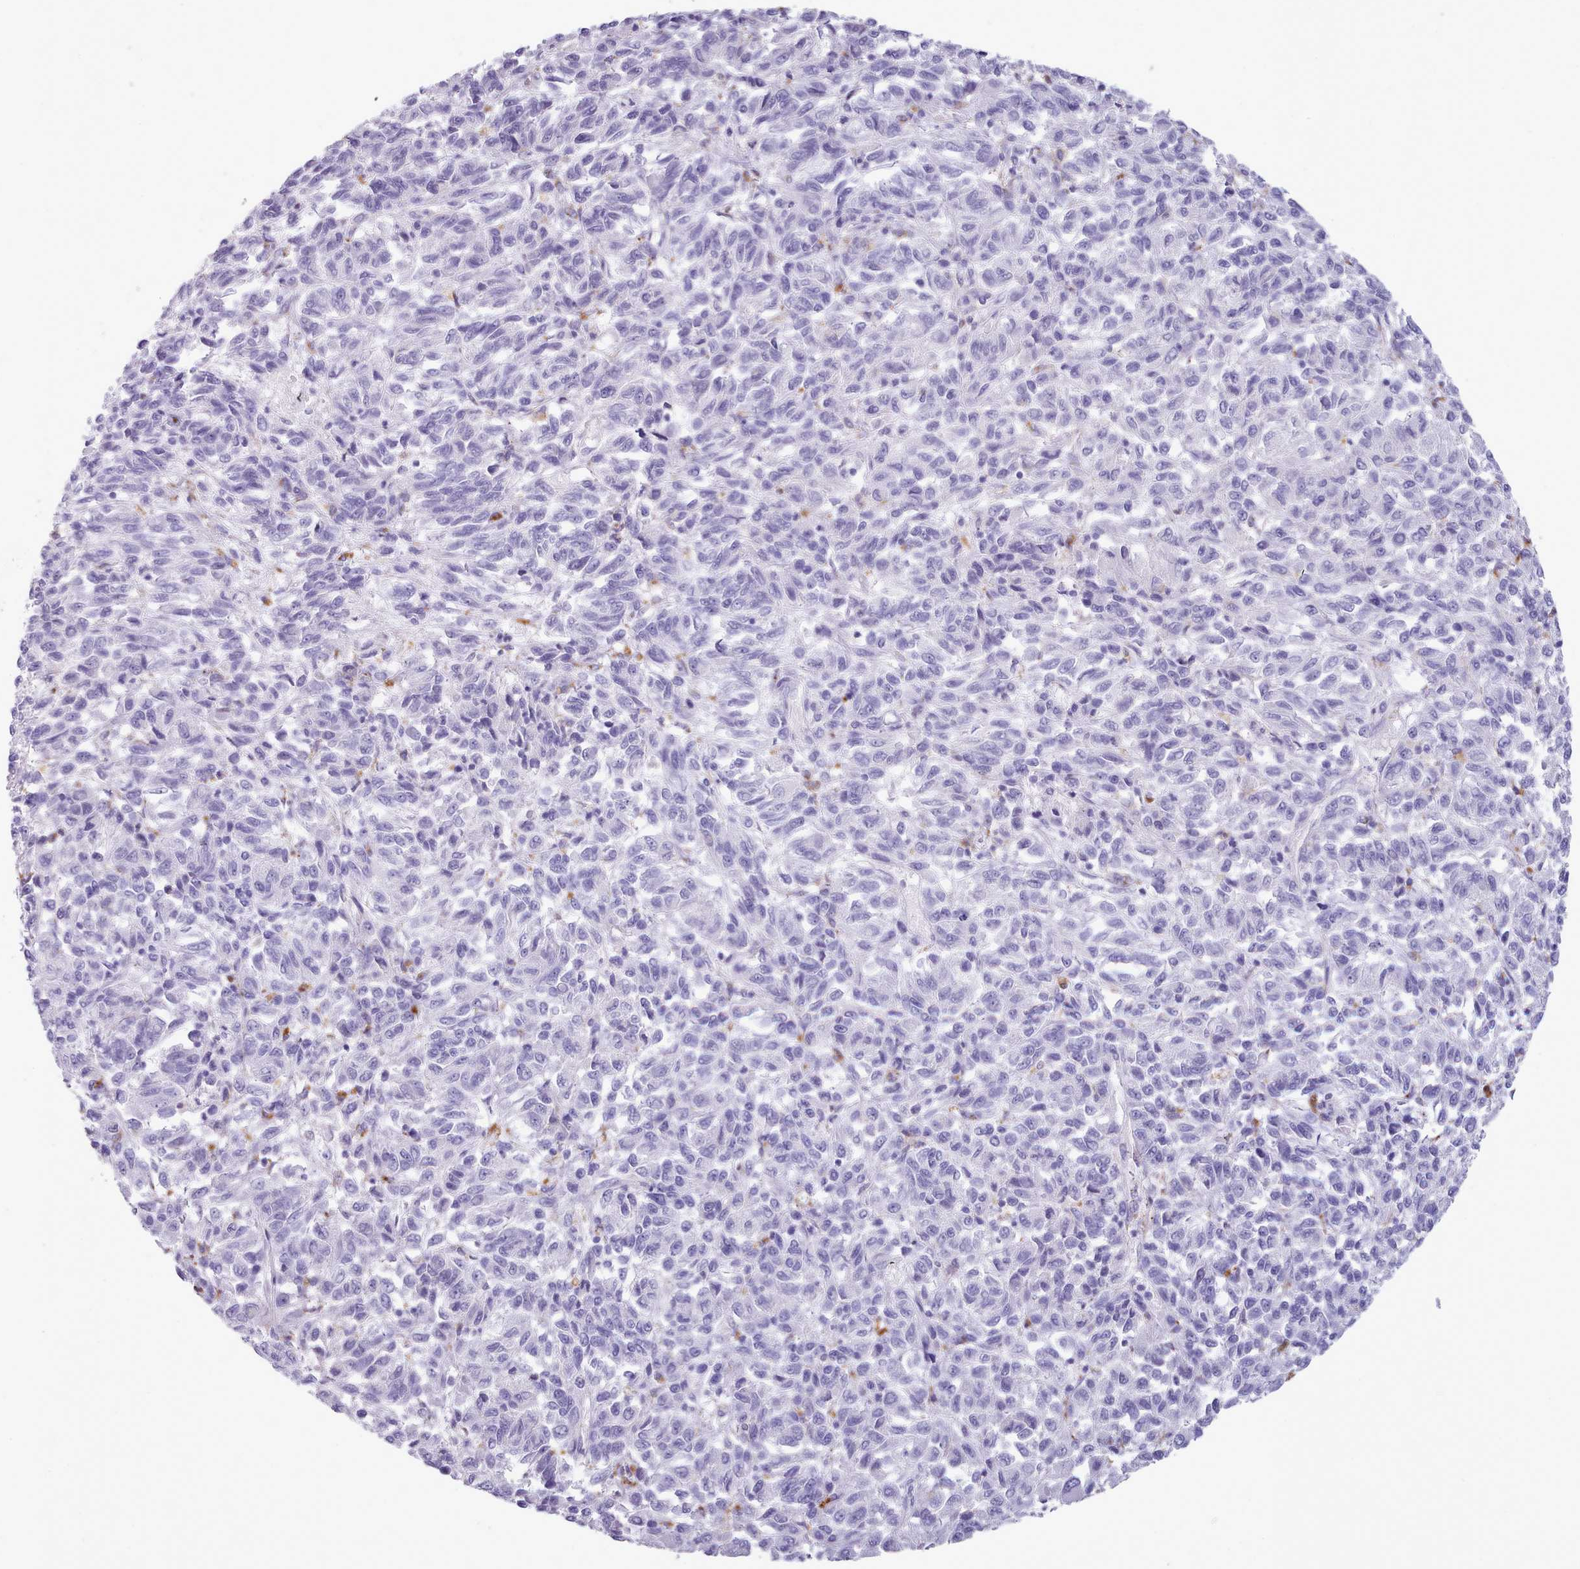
{"staining": {"intensity": "negative", "quantity": "none", "location": "none"}, "tissue": "melanoma", "cell_type": "Tumor cells", "image_type": "cancer", "snomed": [{"axis": "morphology", "description": "Malignant melanoma, Metastatic site"}, {"axis": "topography", "description": "Lung"}], "caption": "Immunohistochemical staining of human melanoma exhibits no significant positivity in tumor cells.", "gene": "GAA", "patient": {"sex": "male", "age": 64}}